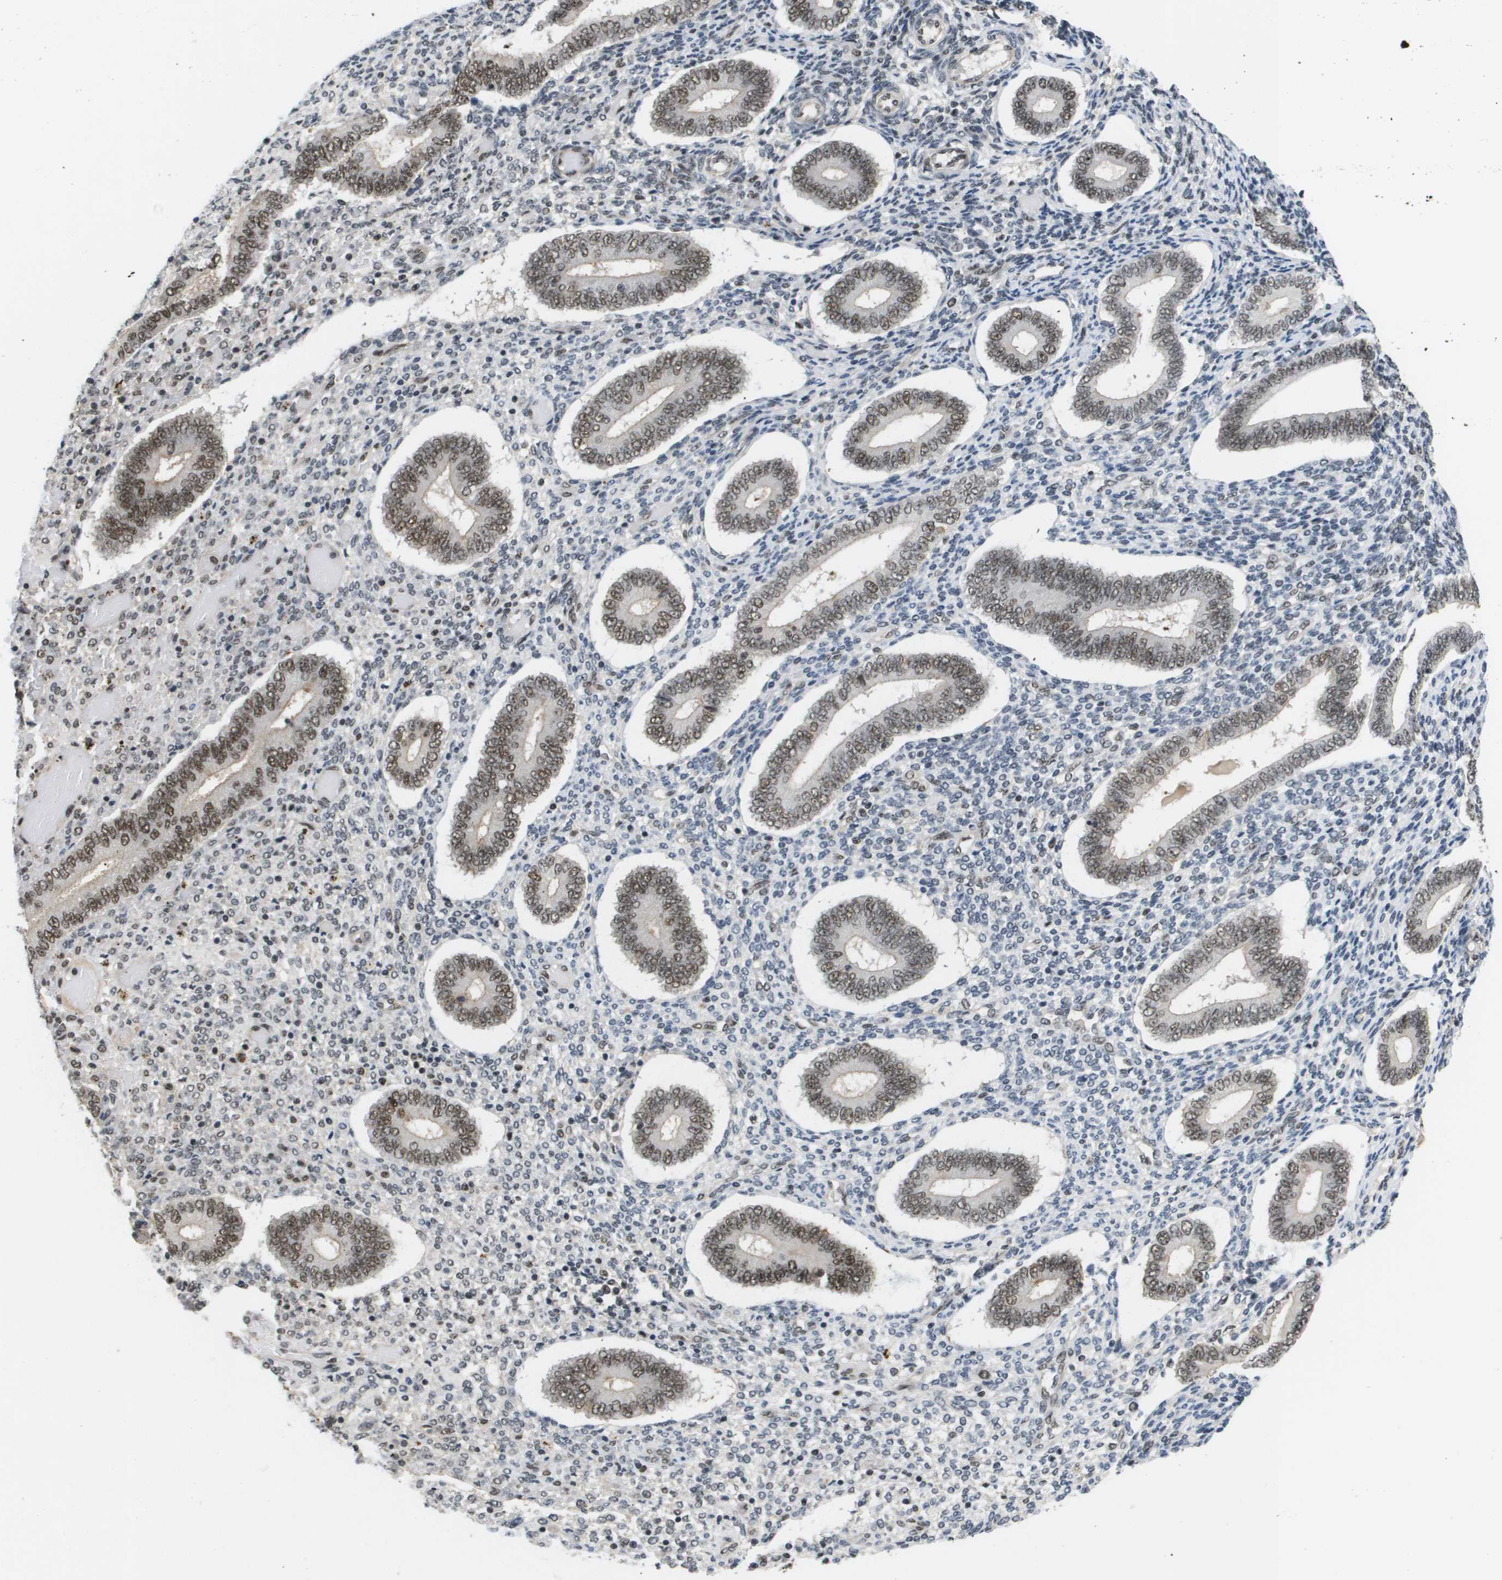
{"staining": {"intensity": "negative", "quantity": "none", "location": "none"}, "tissue": "endometrium", "cell_type": "Cells in endometrial stroma", "image_type": "normal", "snomed": [{"axis": "morphology", "description": "Normal tissue, NOS"}, {"axis": "topography", "description": "Endometrium"}], "caption": "DAB immunohistochemical staining of normal endometrium shows no significant staining in cells in endometrial stroma.", "gene": "ISY1", "patient": {"sex": "female", "age": 42}}